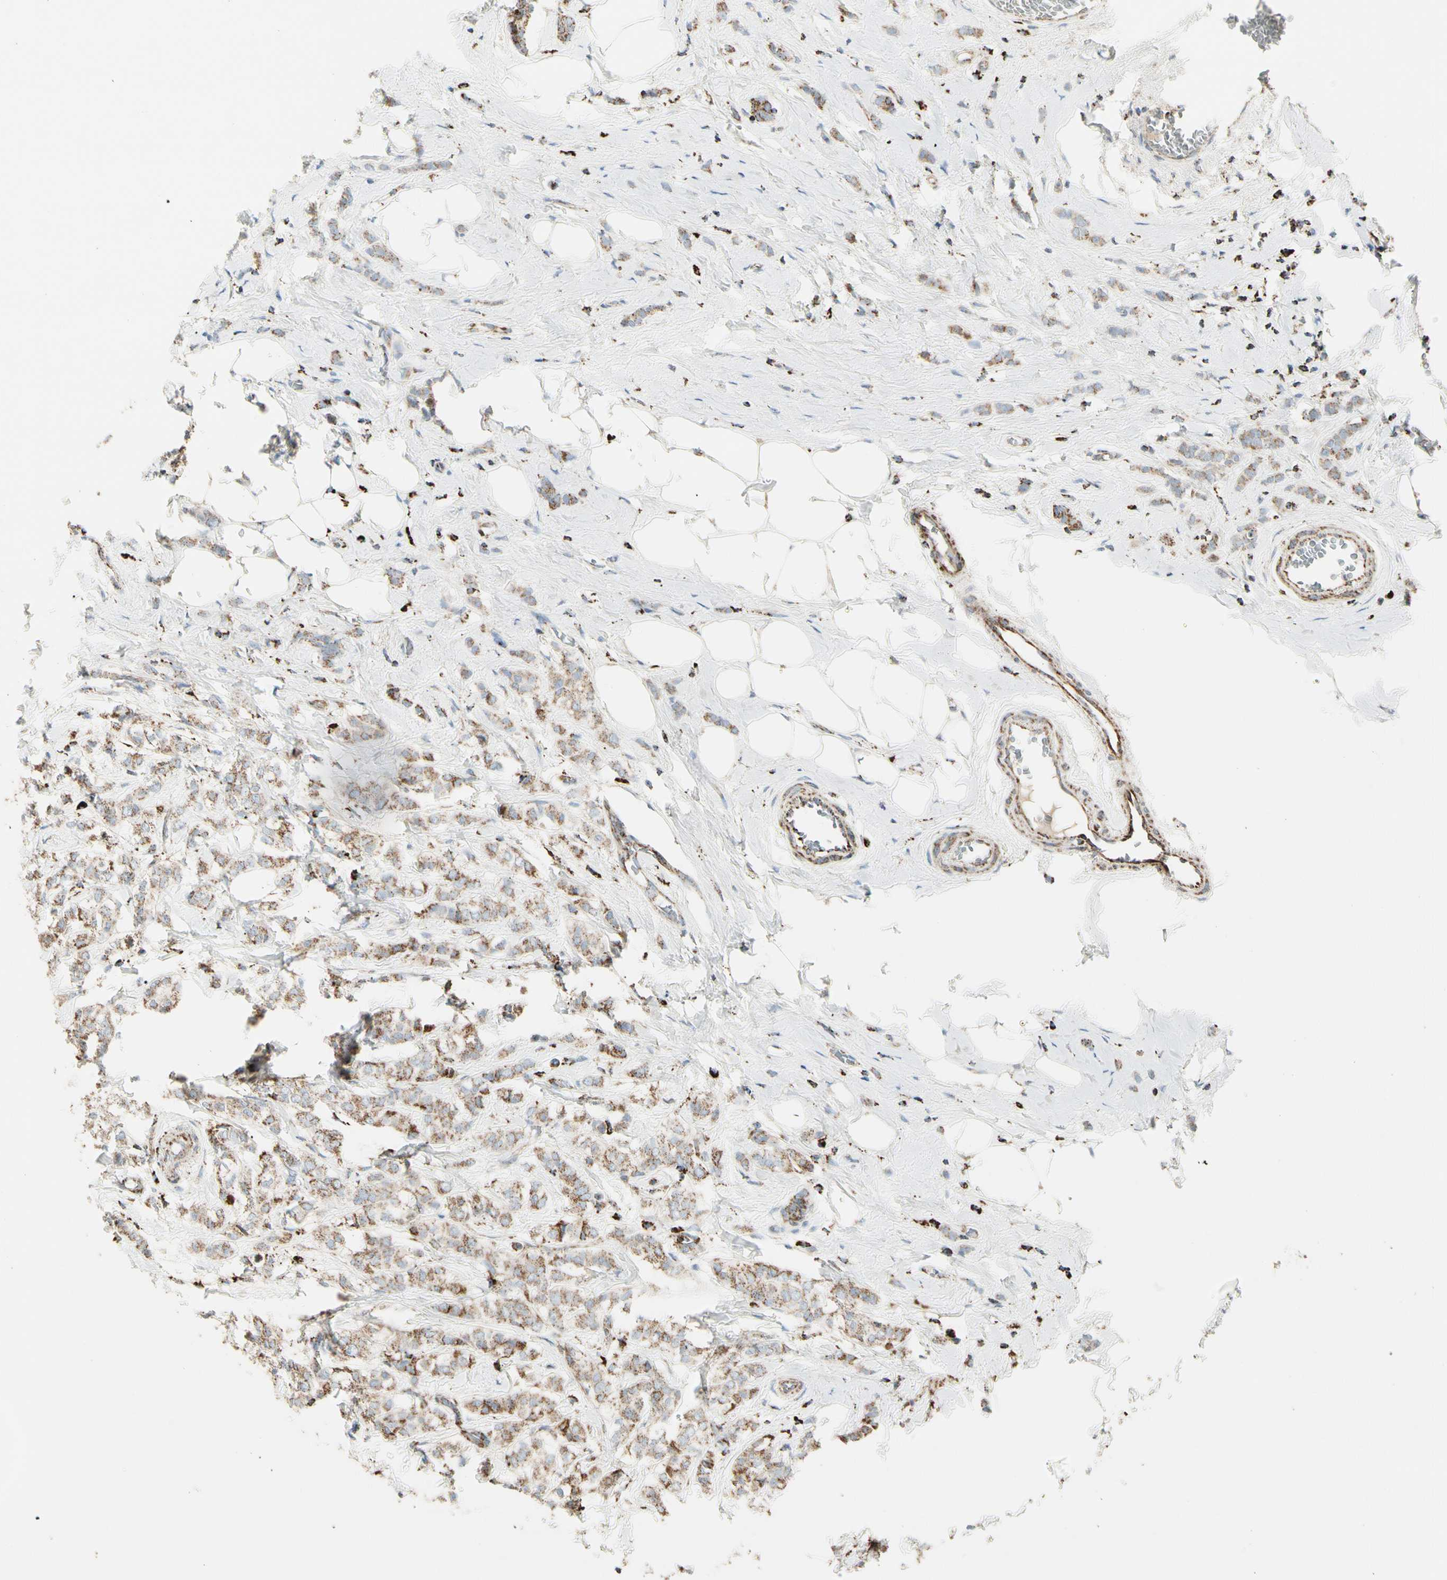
{"staining": {"intensity": "moderate", "quantity": ">75%", "location": "cytoplasmic/membranous"}, "tissue": "breast cancer", "cell_type": "Tumor cells", "image_type": "cancer", "snomed": [{"axis": "morphology", "description": "Lobular carcinoma"}, {"axis": "topography", "description": "Breast"}], "caption": "DAB (3,3'-diaminobenzidine) immunohistochemical staining of human lobular carcinoma (breast) displays moderate cytoplasmic/membranous protein positivity in about >75% of tumor cells.", "gene": "ME2", "patient": {"sex": "female", "age": 60}}